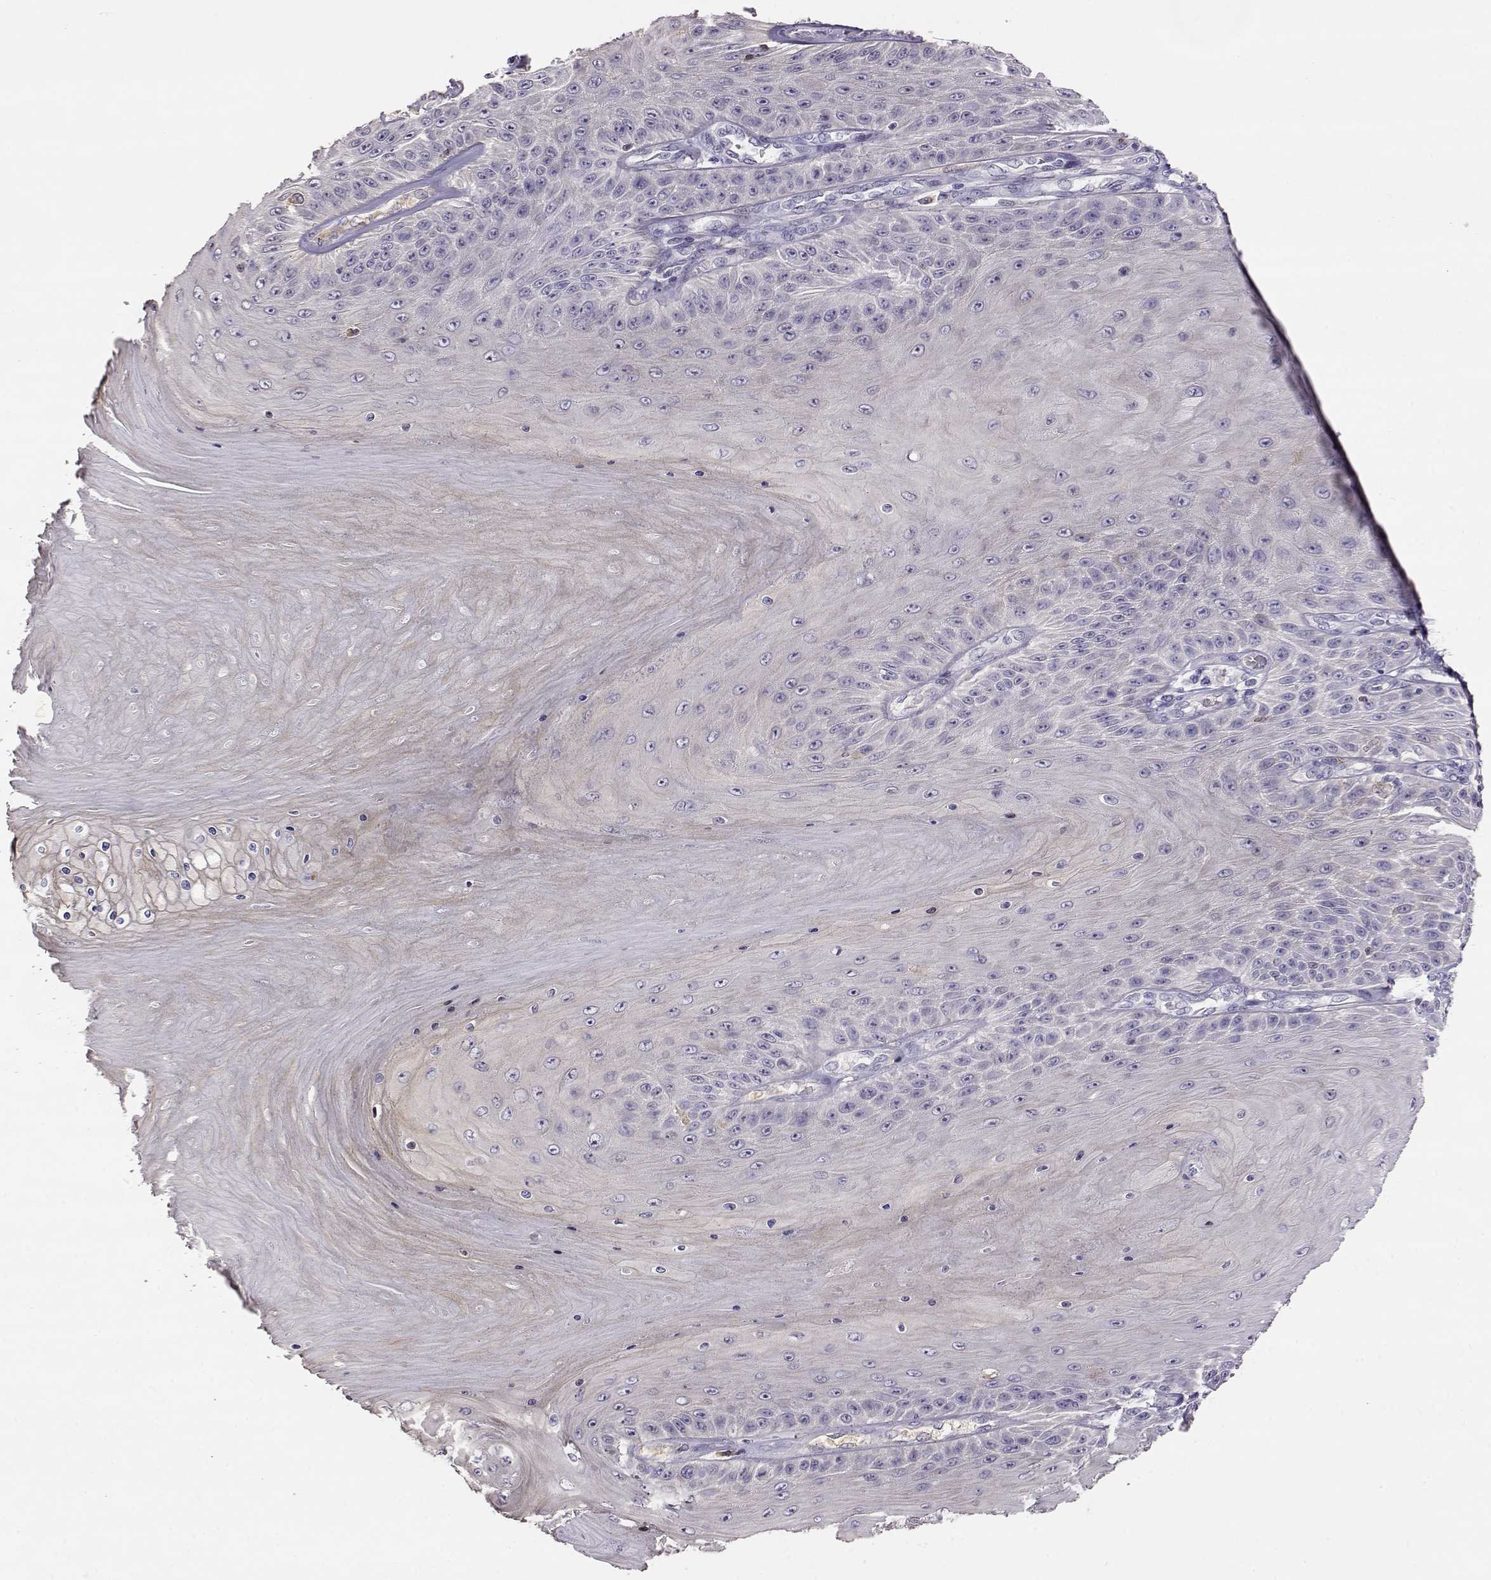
{"staining": {"intensity": "negative", "quantity": "none", "location": "none"}, "tissue": "skin cancer", "cell_type": "Tumor cells", "image_type": "cancer", "snomed": [{"axis": "morphology", "description": "Squamous cell carcinoma, NOS"}, {"axis": "topography", "description": "Skin"}], "caption": "There is no significant expression in tumor cells of skin cancer. (DAB immunohistochemistry with hematoxylin counter stain).", "gene": "TACR1", "patient": {"sex": "male", "age": 62}}